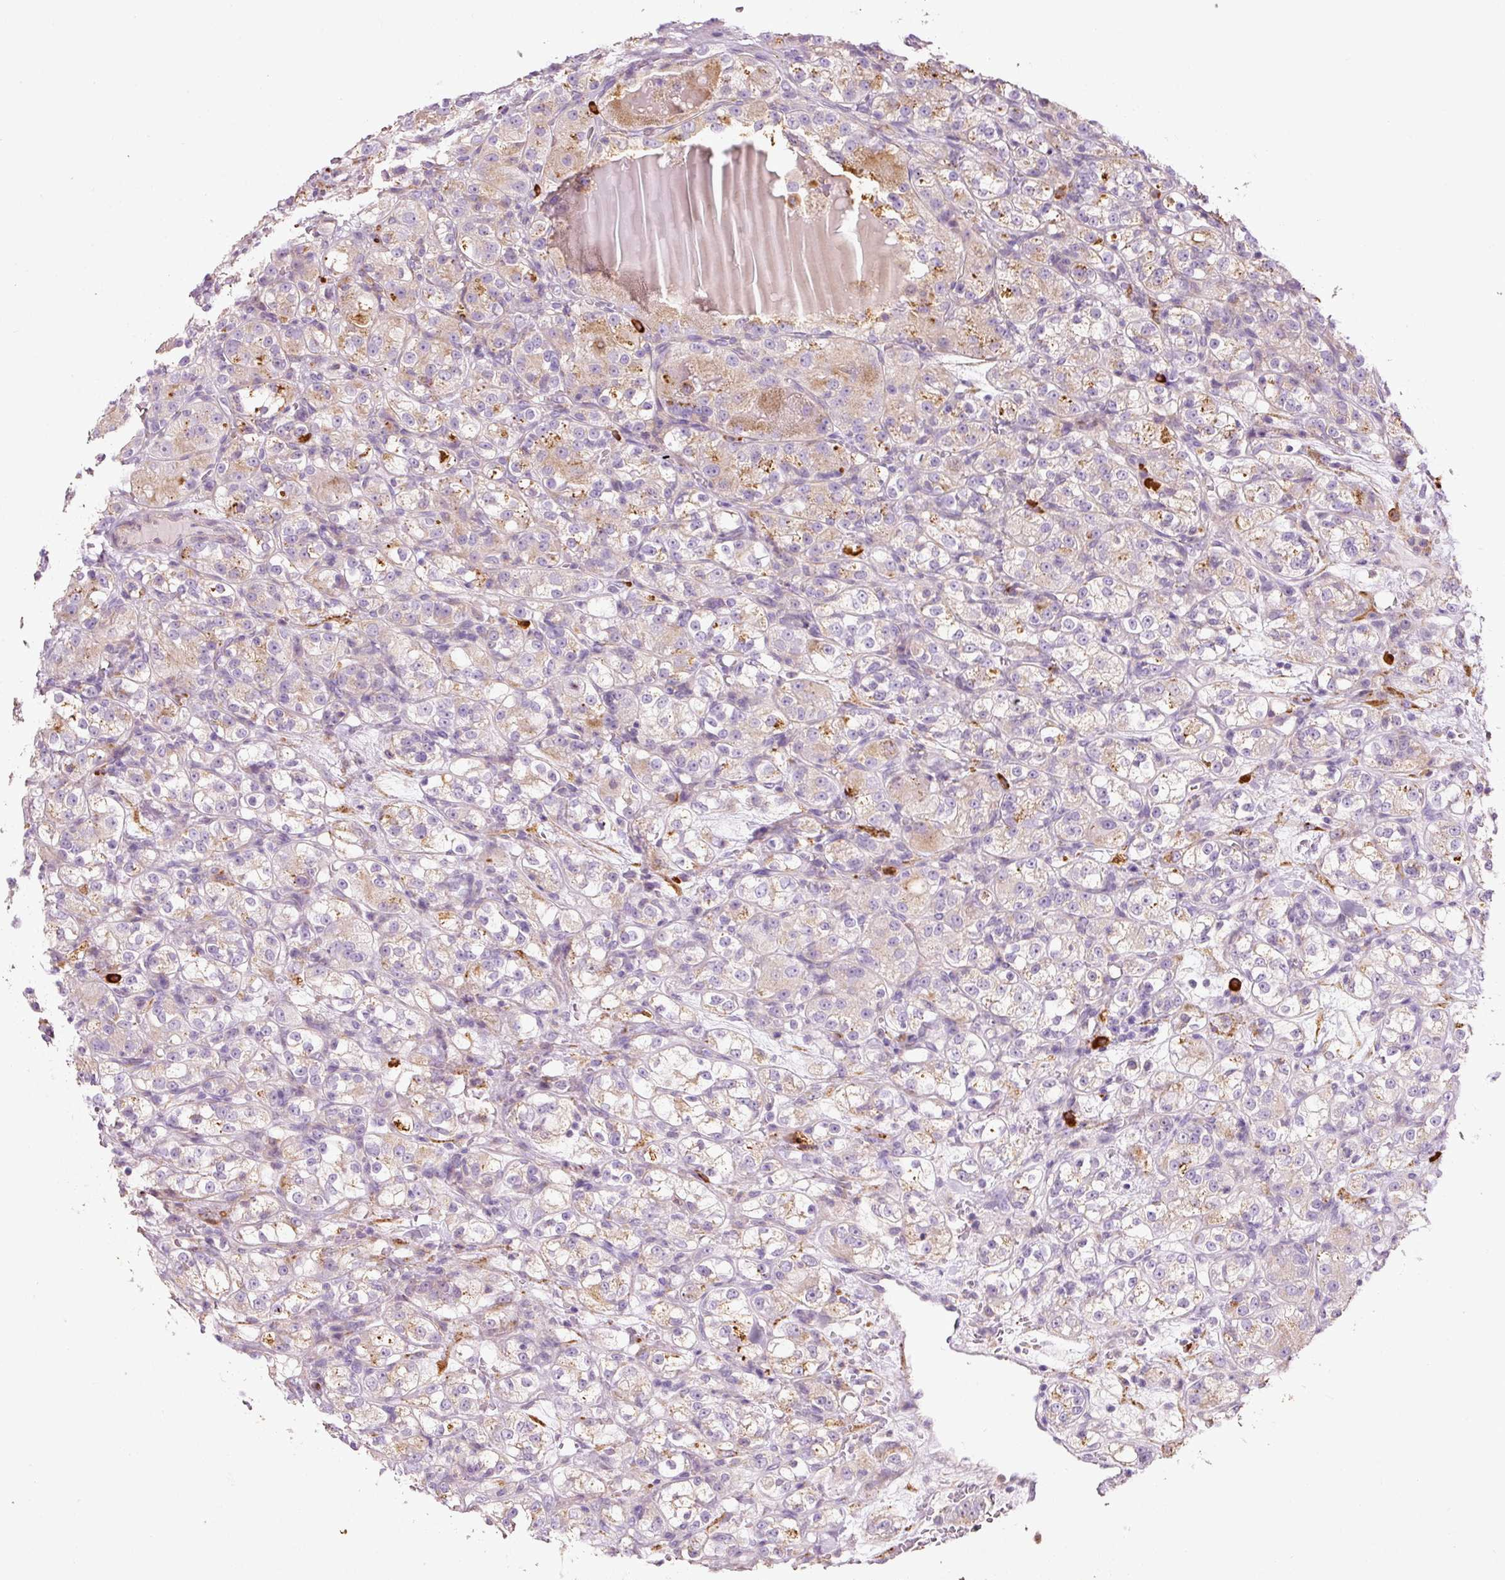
{"staining": {"intensity": "moderate", "quantity": "25%-75%", "location": "cytoplasmic/membranous"}, "tissue": "renal cancer", "cell_type": "Tumor cells", "image_type": "cancer", "snomed": [{"axis": "morphology", "description": "Normal tissue, NOS"}, {"axis": "morphology", "description": "Adenocarcinoma, NOS"}, {"axis": "topography", "description": "Kidney"}], "caption": "Human adenocarcinoma (renal) stained with a brown dye exhibits moderate cytoplasmic/membranous positive positivity in about 25%-75% of tumor cells.", "gene": "TMC8", "patient": {"sex": "male", "age": 61}}